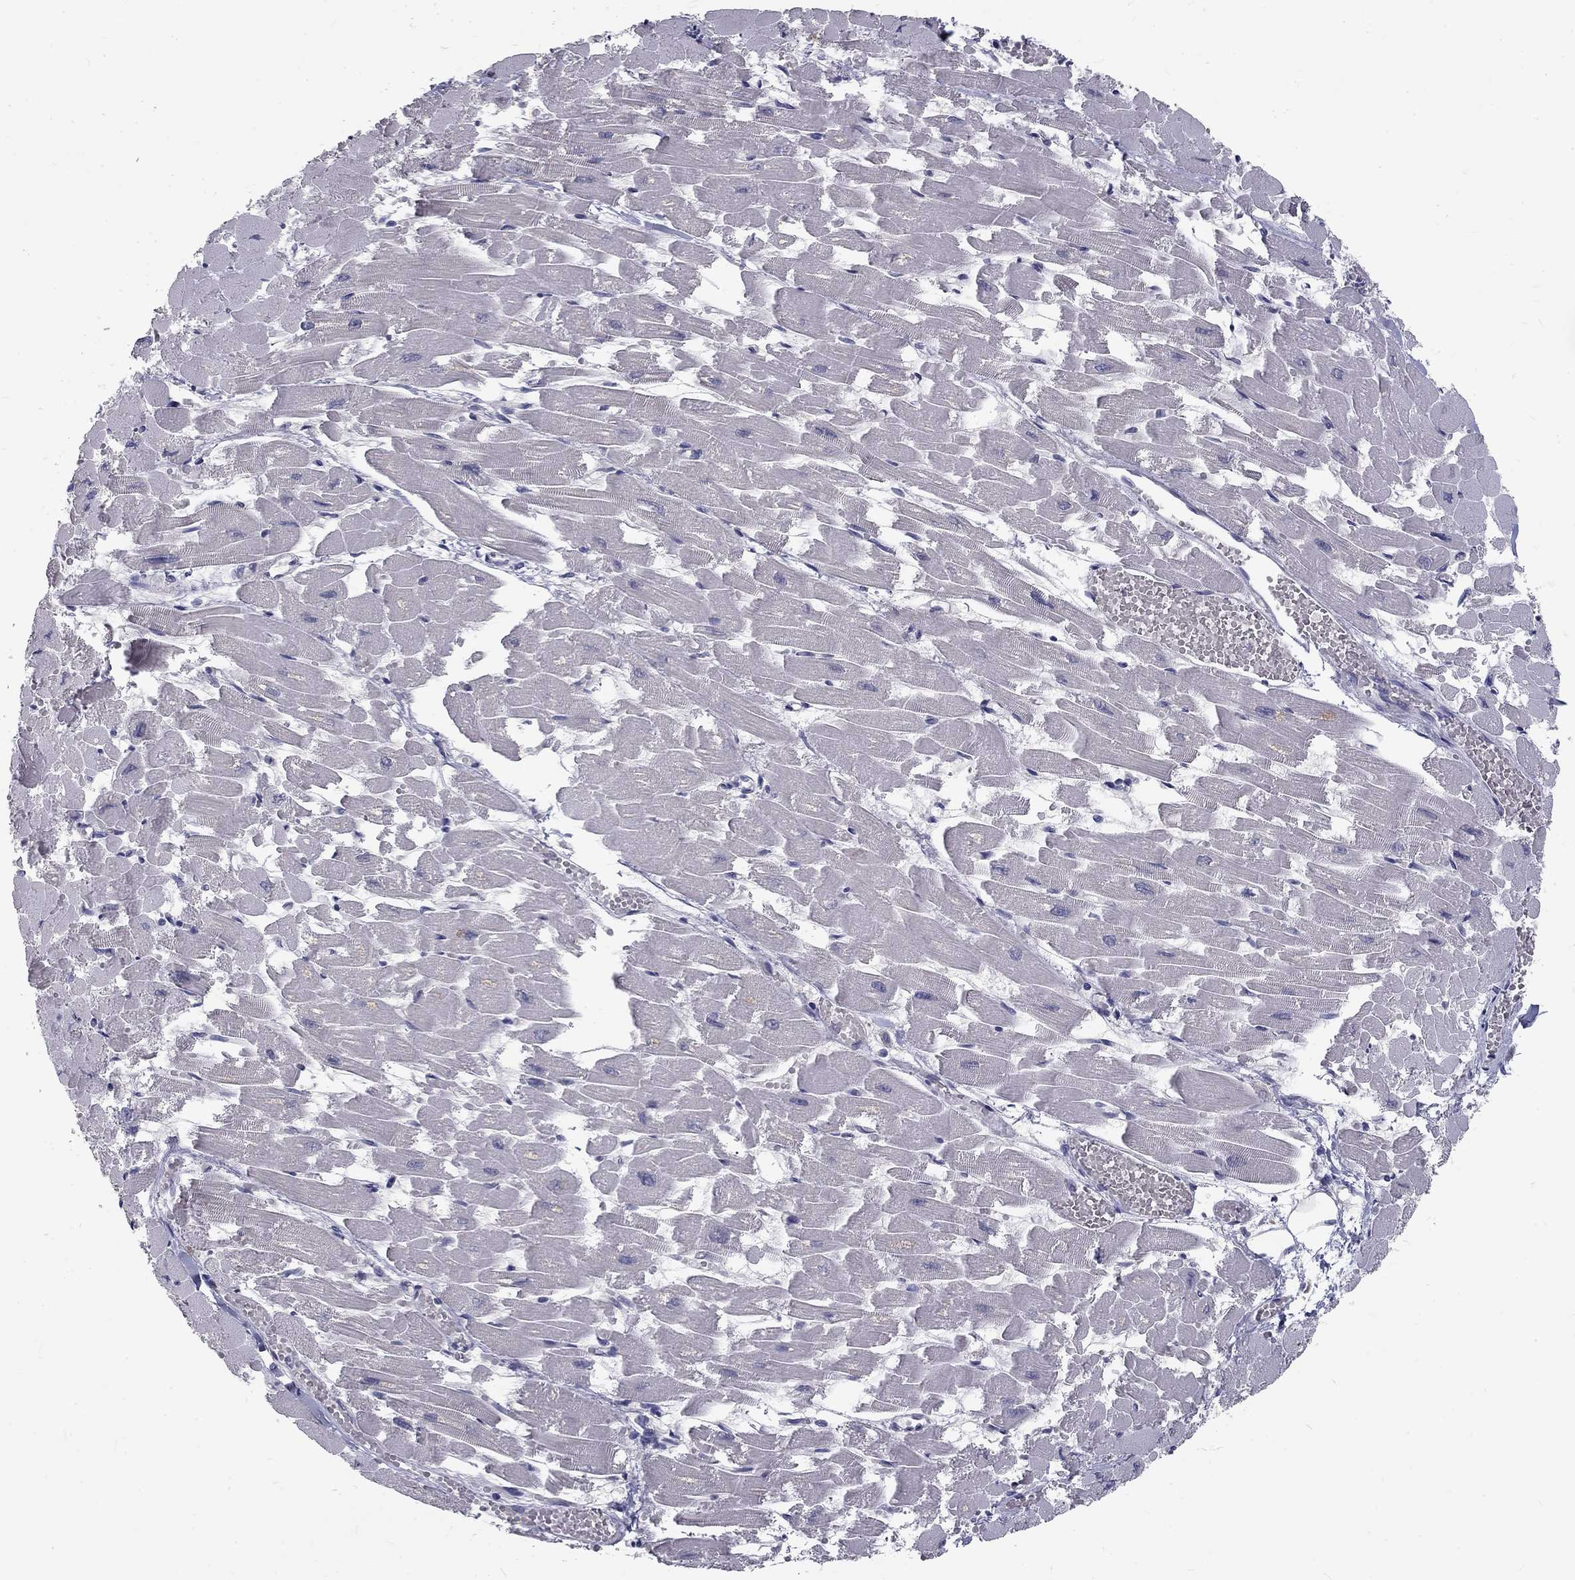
{"staining": {"intensity": "negative", "quantity": "none", "location": "none"}, "tissue": "heart muscle", "cell_type": "Cardiomyocytes", "image_type": "normal", "snomed": [{"axis": "morphology", "description": "Normal tissue, NOS"}, {"axis": "topography", "description": "Heart"}], "caption": "Cardiomyocytes show no significant protein staining in normal heart muscle.", "gene": "NOS1", "patient": {"sex": "female", "age": 52}}